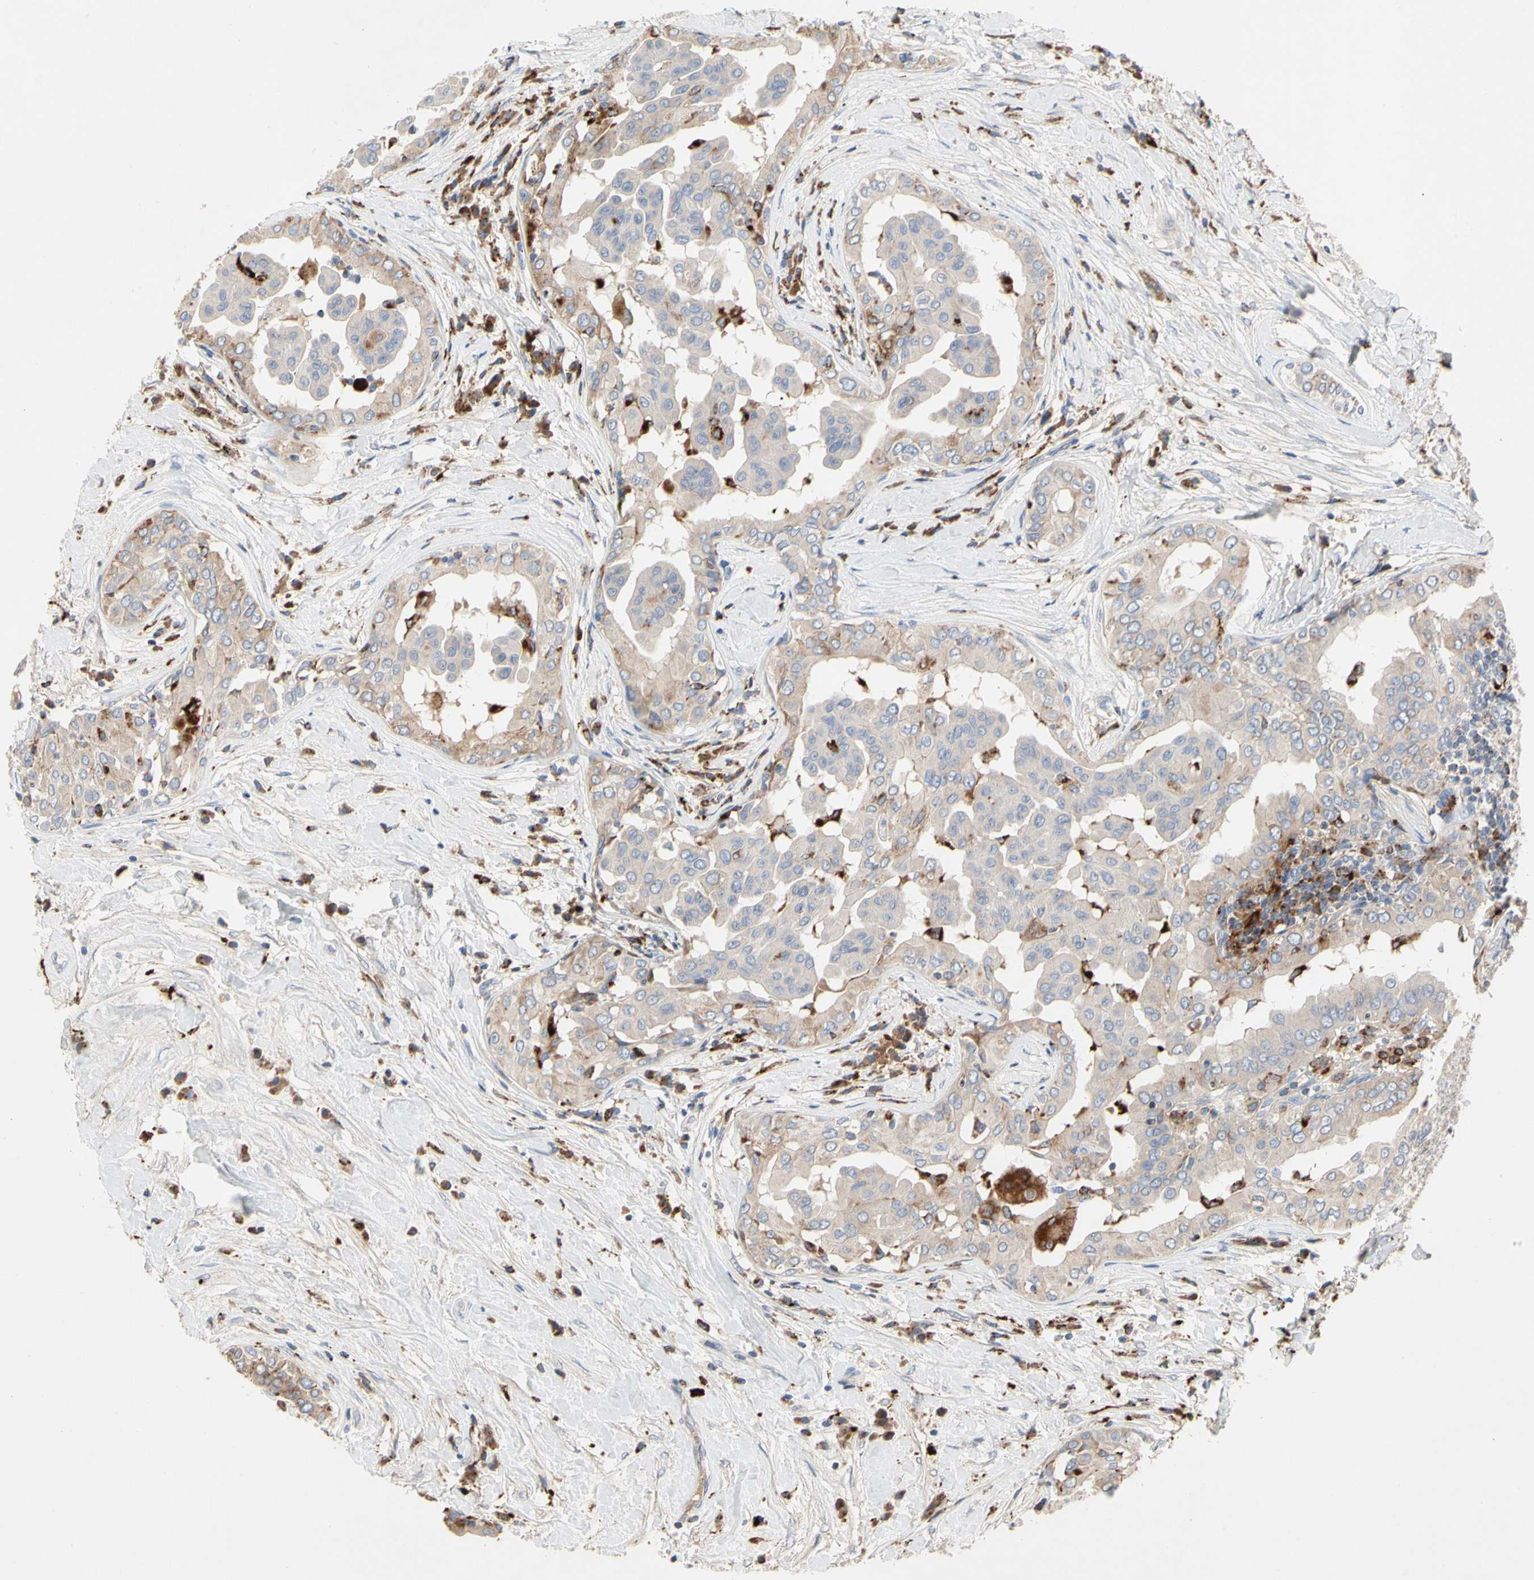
{"staining": {"intensity": "weak", "quantity": "25%-75%", "location": "cytoplasmic/membranous"}, "tissue": "thyroid cancer", "cell_type": "Tumor cells", "image_type": "cancer", "snomed": [{"axis": "morphology", "description": "Papillary adenocarcinoma, NOS"}, {"axis": "topography", "description": "Thyroid gland"}], "caption": "A brown stain highlights weak cytoplasmic/membranous positivity of a protein in human thyroid cancer (papillary adenocarcinoma) tumor cells.", "gene": "ADA2", "patient": {"sex": "male", "age": 33}}